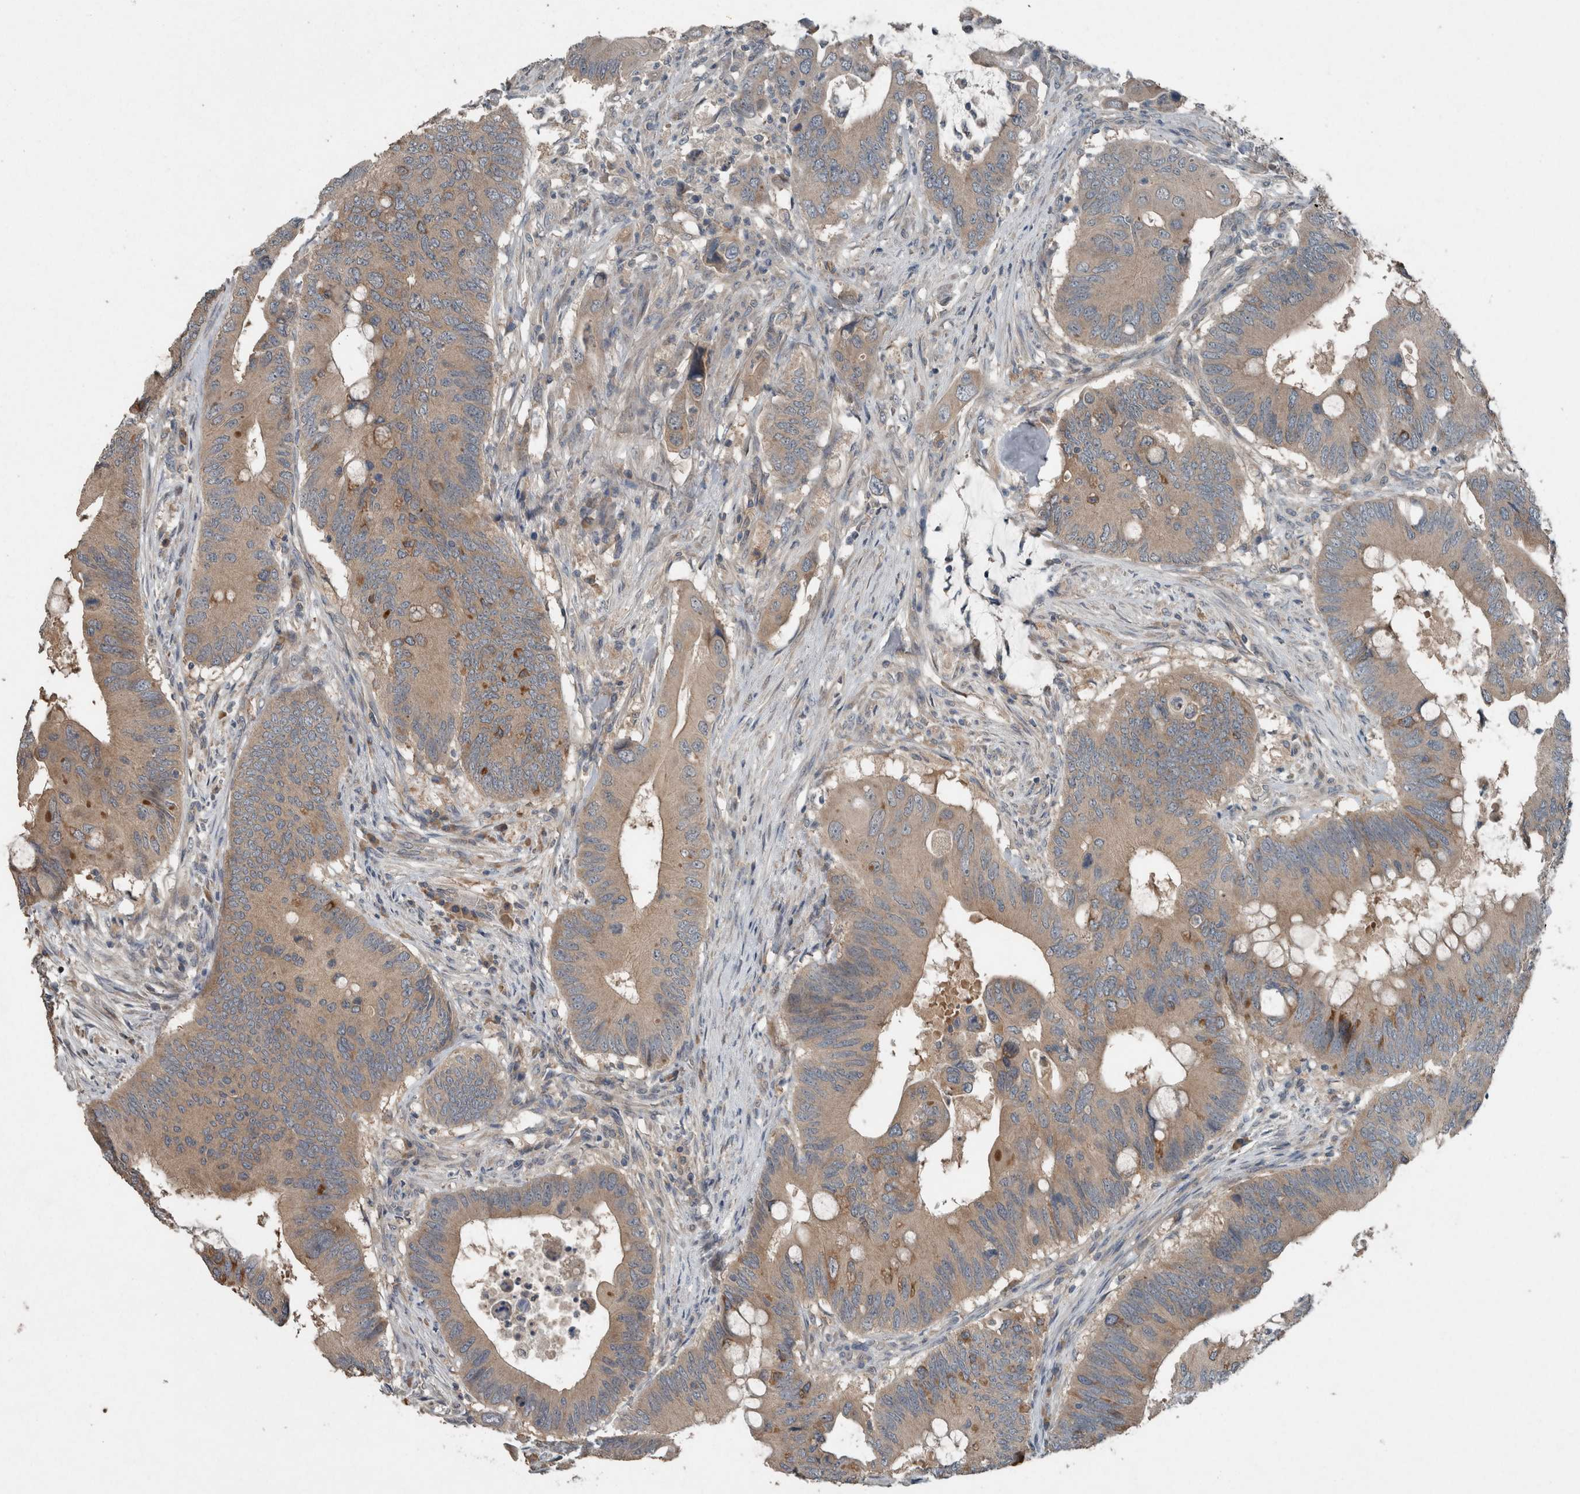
{"staining": {"intensity": "weak", "quantity": ">75%", "location": "cytoplasmic/membranous"}, "tissue": "colorectal cancer", "cell_type": "Tumor cells", "image_type": "cancer", "snomed": [{"axis": "morphology", "description": "Adenocarcinoma, NOS"}, {"axis": "topography", "description": "Colon"}], "caption": "Weak cytoplasmic/membranous protein staining is appreciated in about >75% of tumor cells in colorectal cancer.", "gene": "KNTC1", "patient": {"sex": "male", "age": 71}}